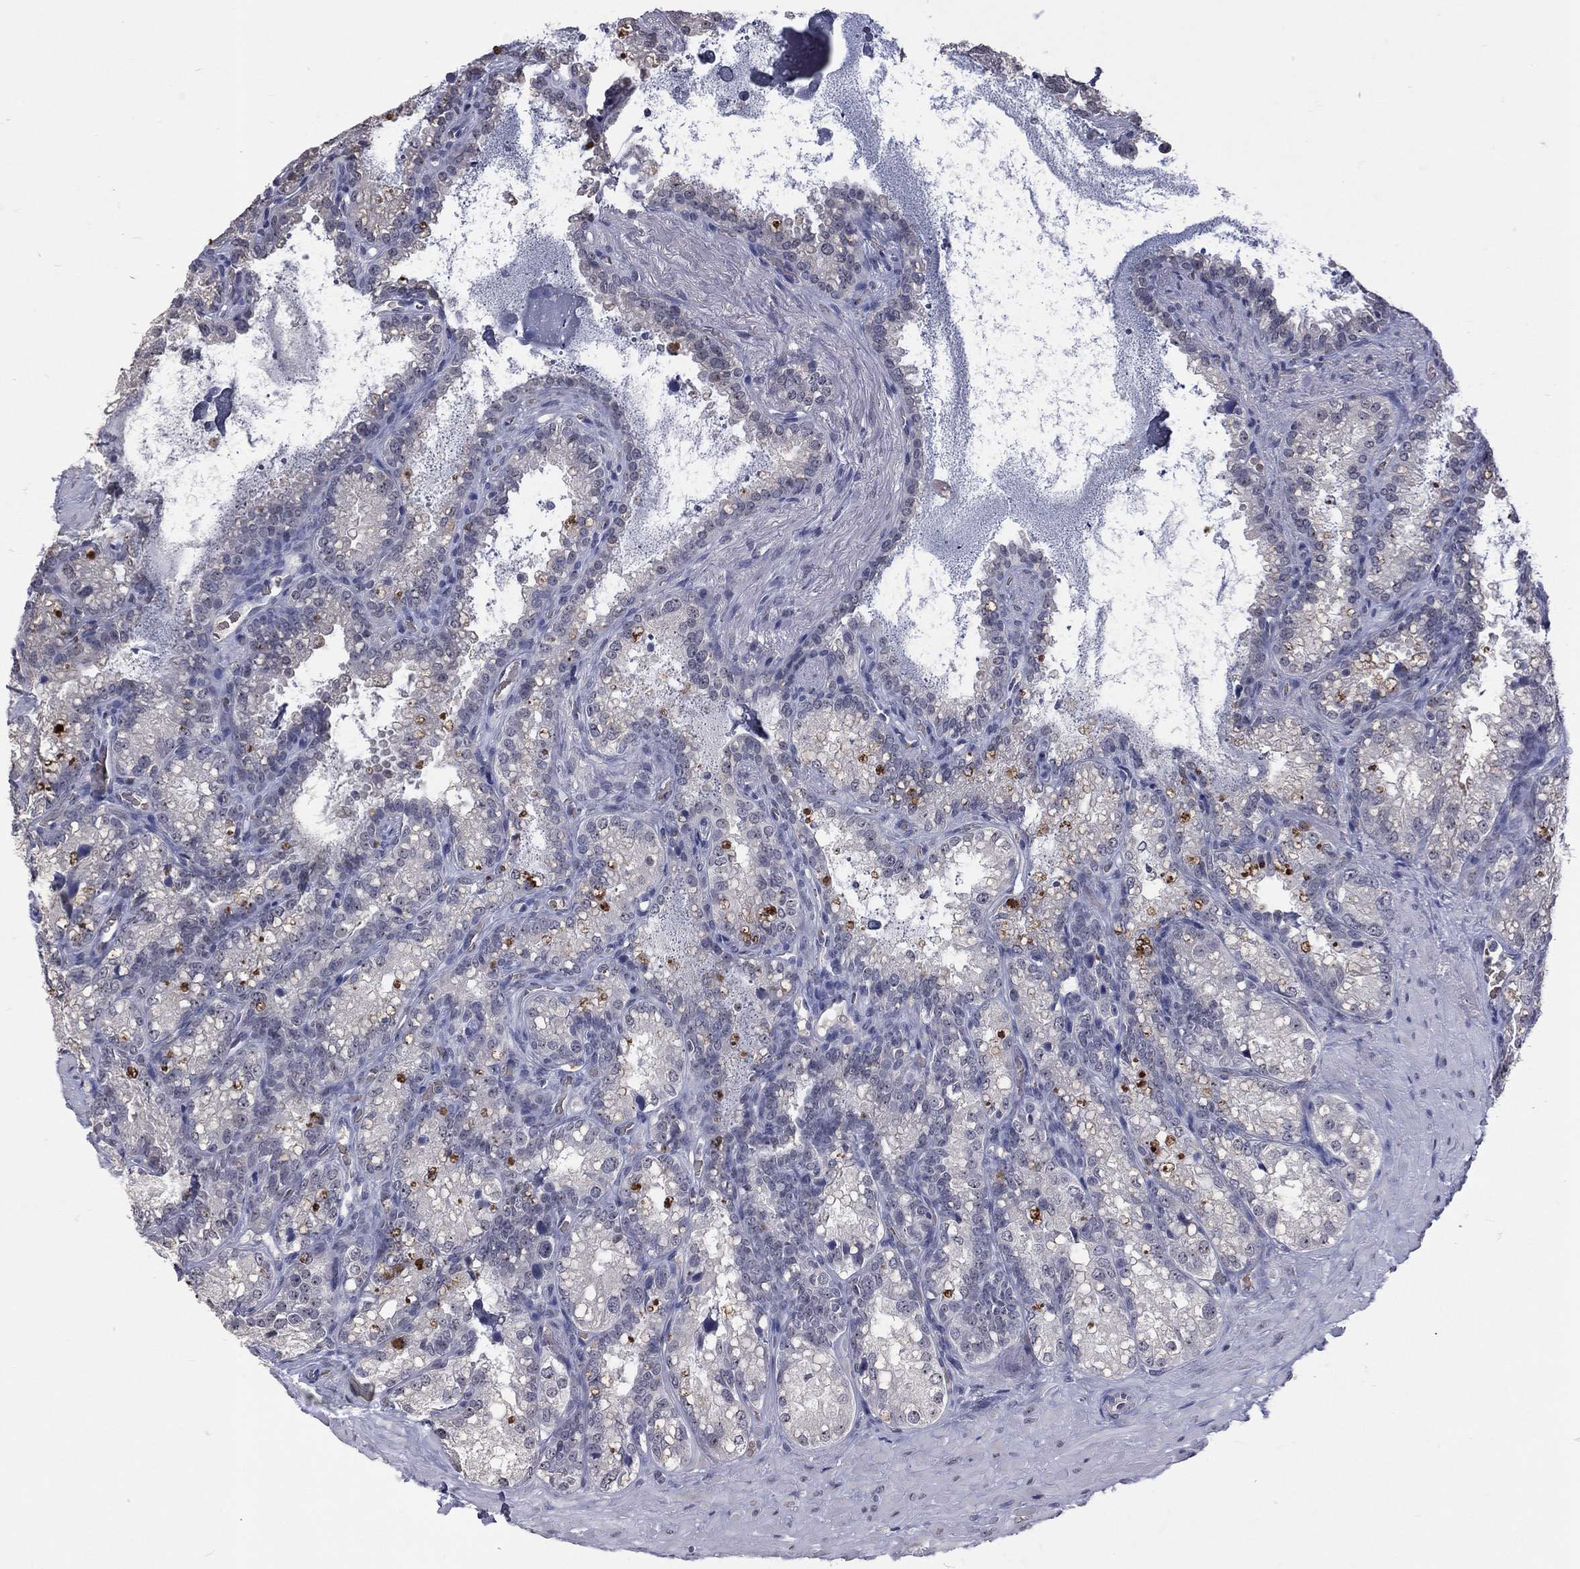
{"staining": {"intensity": "negative", "quantity": "none", "location": "none"}, "tissue": "seminal vesicle", "cell_type": "Glandular cells", "image_type": "normal", "snomed": [{"axis": "morphology", "description": "Normal tissue, NOS"}, {"axis": "topography", "description": "Seminal veicle"}], "caption": "Immunohistochemistry micrograph of benign human seminal vesicle stained for a protein (brown), which reveals no expression in glandular cells.", "gene": "DSG4", "patient": {"sex": "male", "age": 68}}